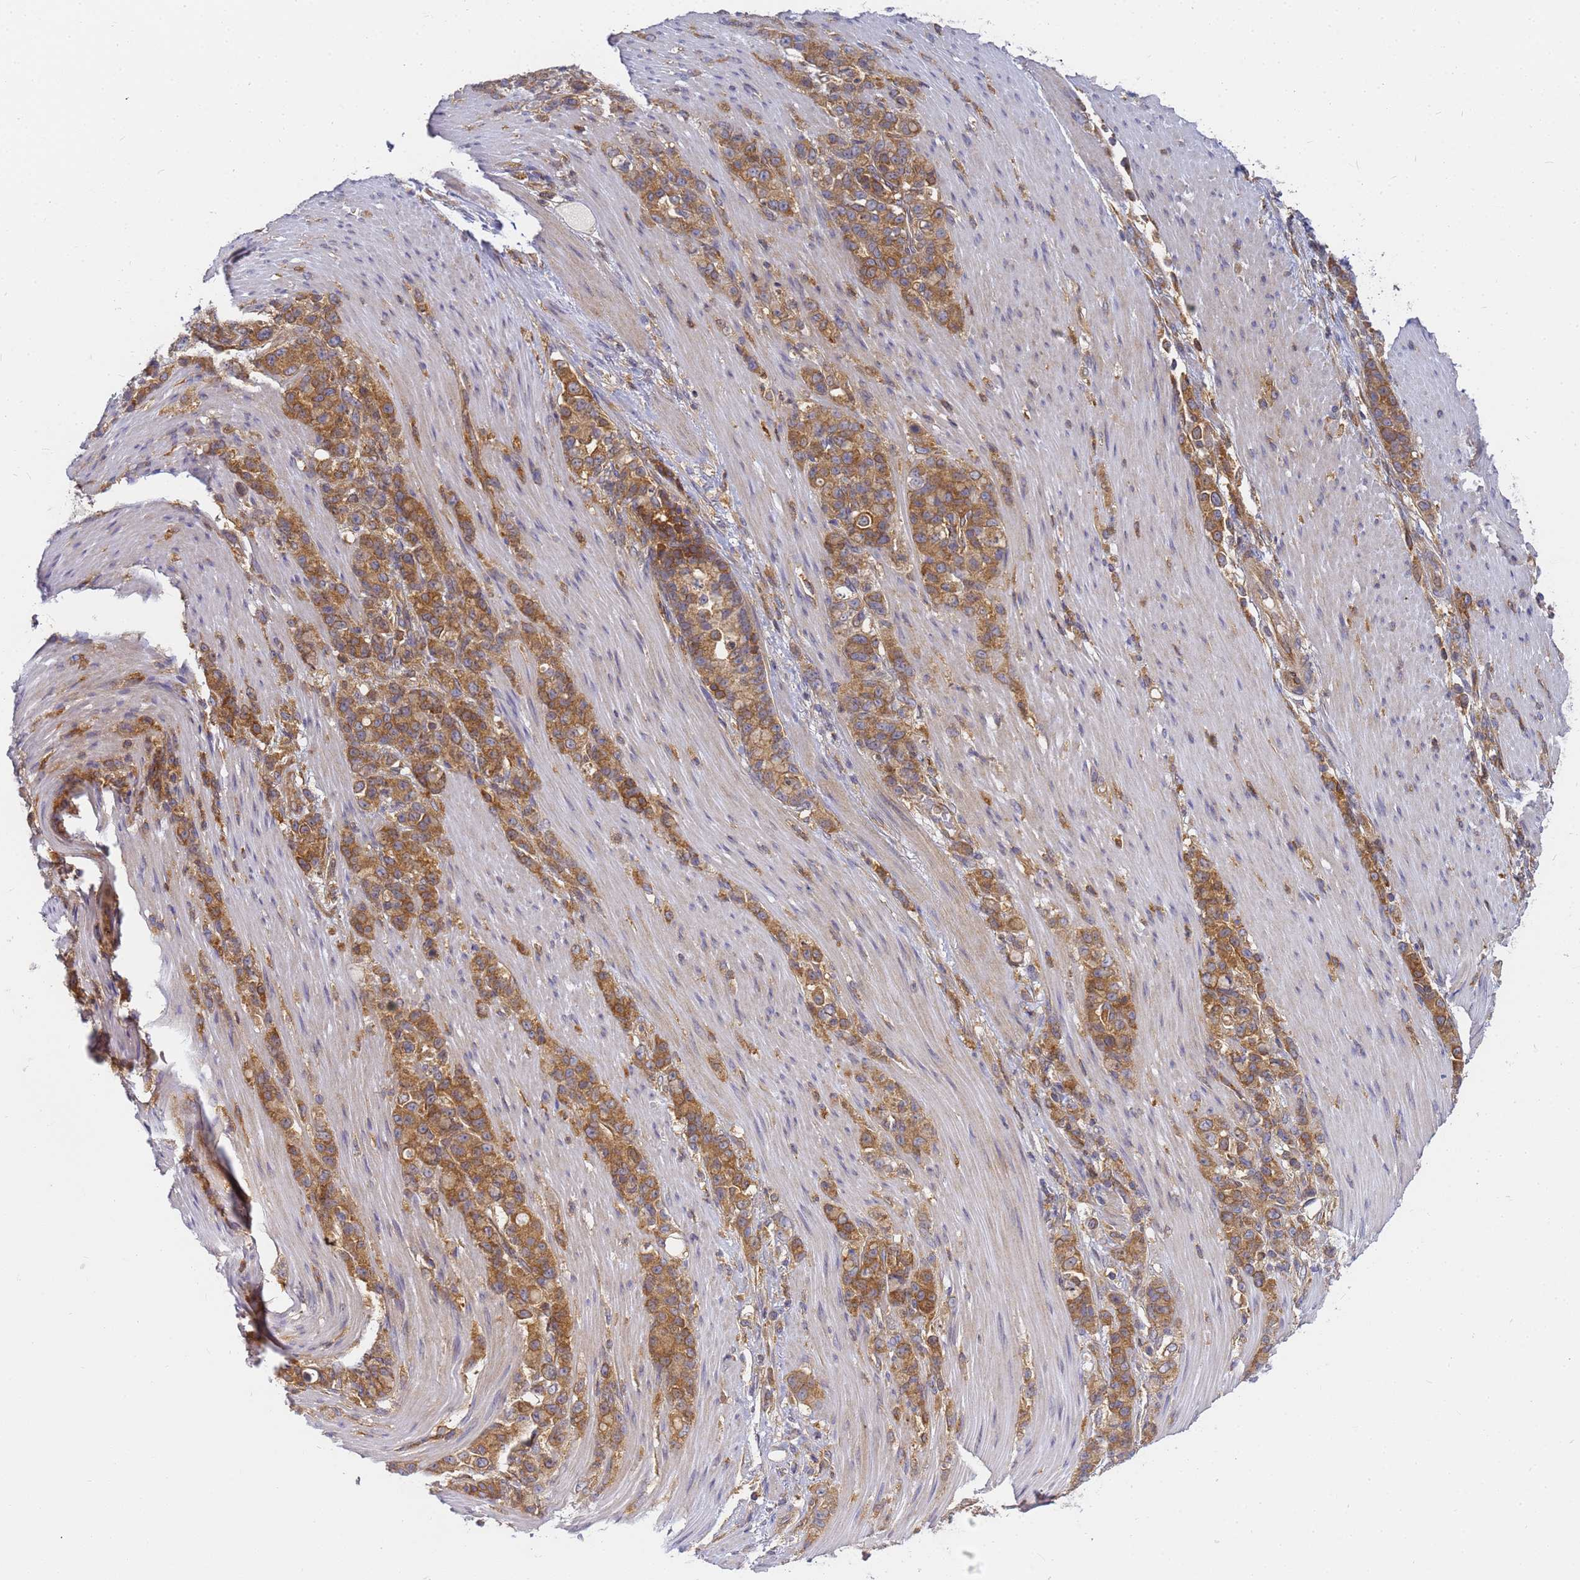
{"staining": {"intensity": "moderate", "quantity": ">75%", "location": "cytoplasmic/membranous"}, "tissue": "stomach cancer", "cell_type": "Tumor cells", "image_type": "cancer", "snomed": [{"axis": "morphology", "description": "Normal tissue, NOS"}, {"axis": "morphology", "description": "Adenocarcinoma, NOS"}, {"axis": "topography", "description": "Stomach"}], "caption": "This photomicrograph displays stomach adenocarcinoma stained with IHC to label a protein in brown. The cytoplasmic/membranous of tumor cells show moderate positivity for the protein. Nuclei are counter-stained blue.", "gene": "CHM", "patient": {"sex": "female", "age": 79}}